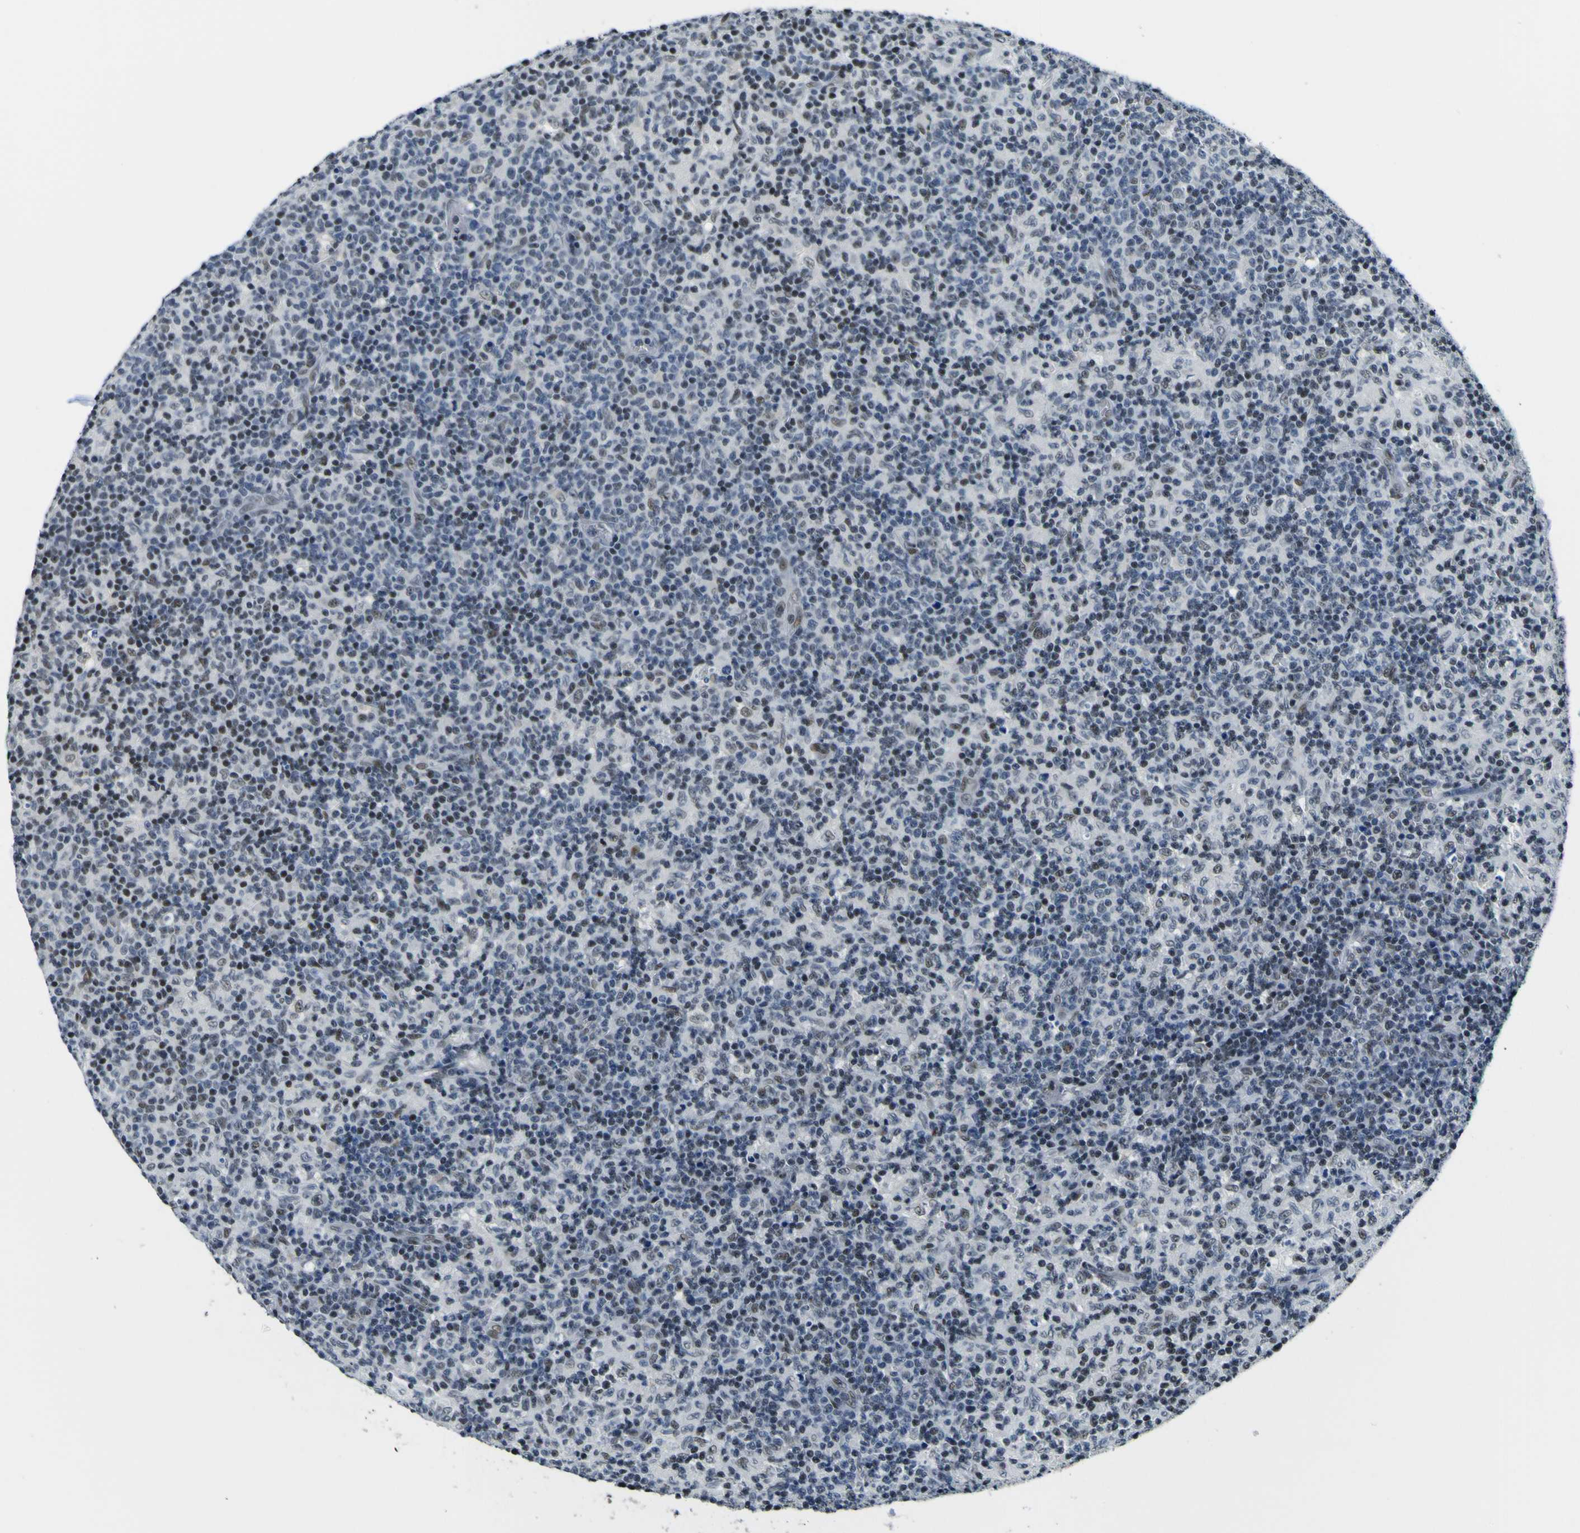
{"staining": {"intensity": "moderate", "quantity": ">75%", "location": "nuclear"}, "tissue": "lymph node", "cell_type": "Germinal center cells", "image_type": "normal", "snomed": [{"axis": "morphology", "description": "Normal tissue, NOS"}, {"axis": "morphology", "description": "Inflammation, NOS"}, {"axis": "topography", "description": "Lymph node"}], "caption": "Immunohistochemistry histopathology image of unremarkable lymph node: human lymph node stained using IHC reveals medium levels of moderate protein expression localized specifically in the nuclear of germinal center cells, appearing as a nuclear brown color.", "gene": "SP1", "patient": {"sex": "male", "age": 55}}